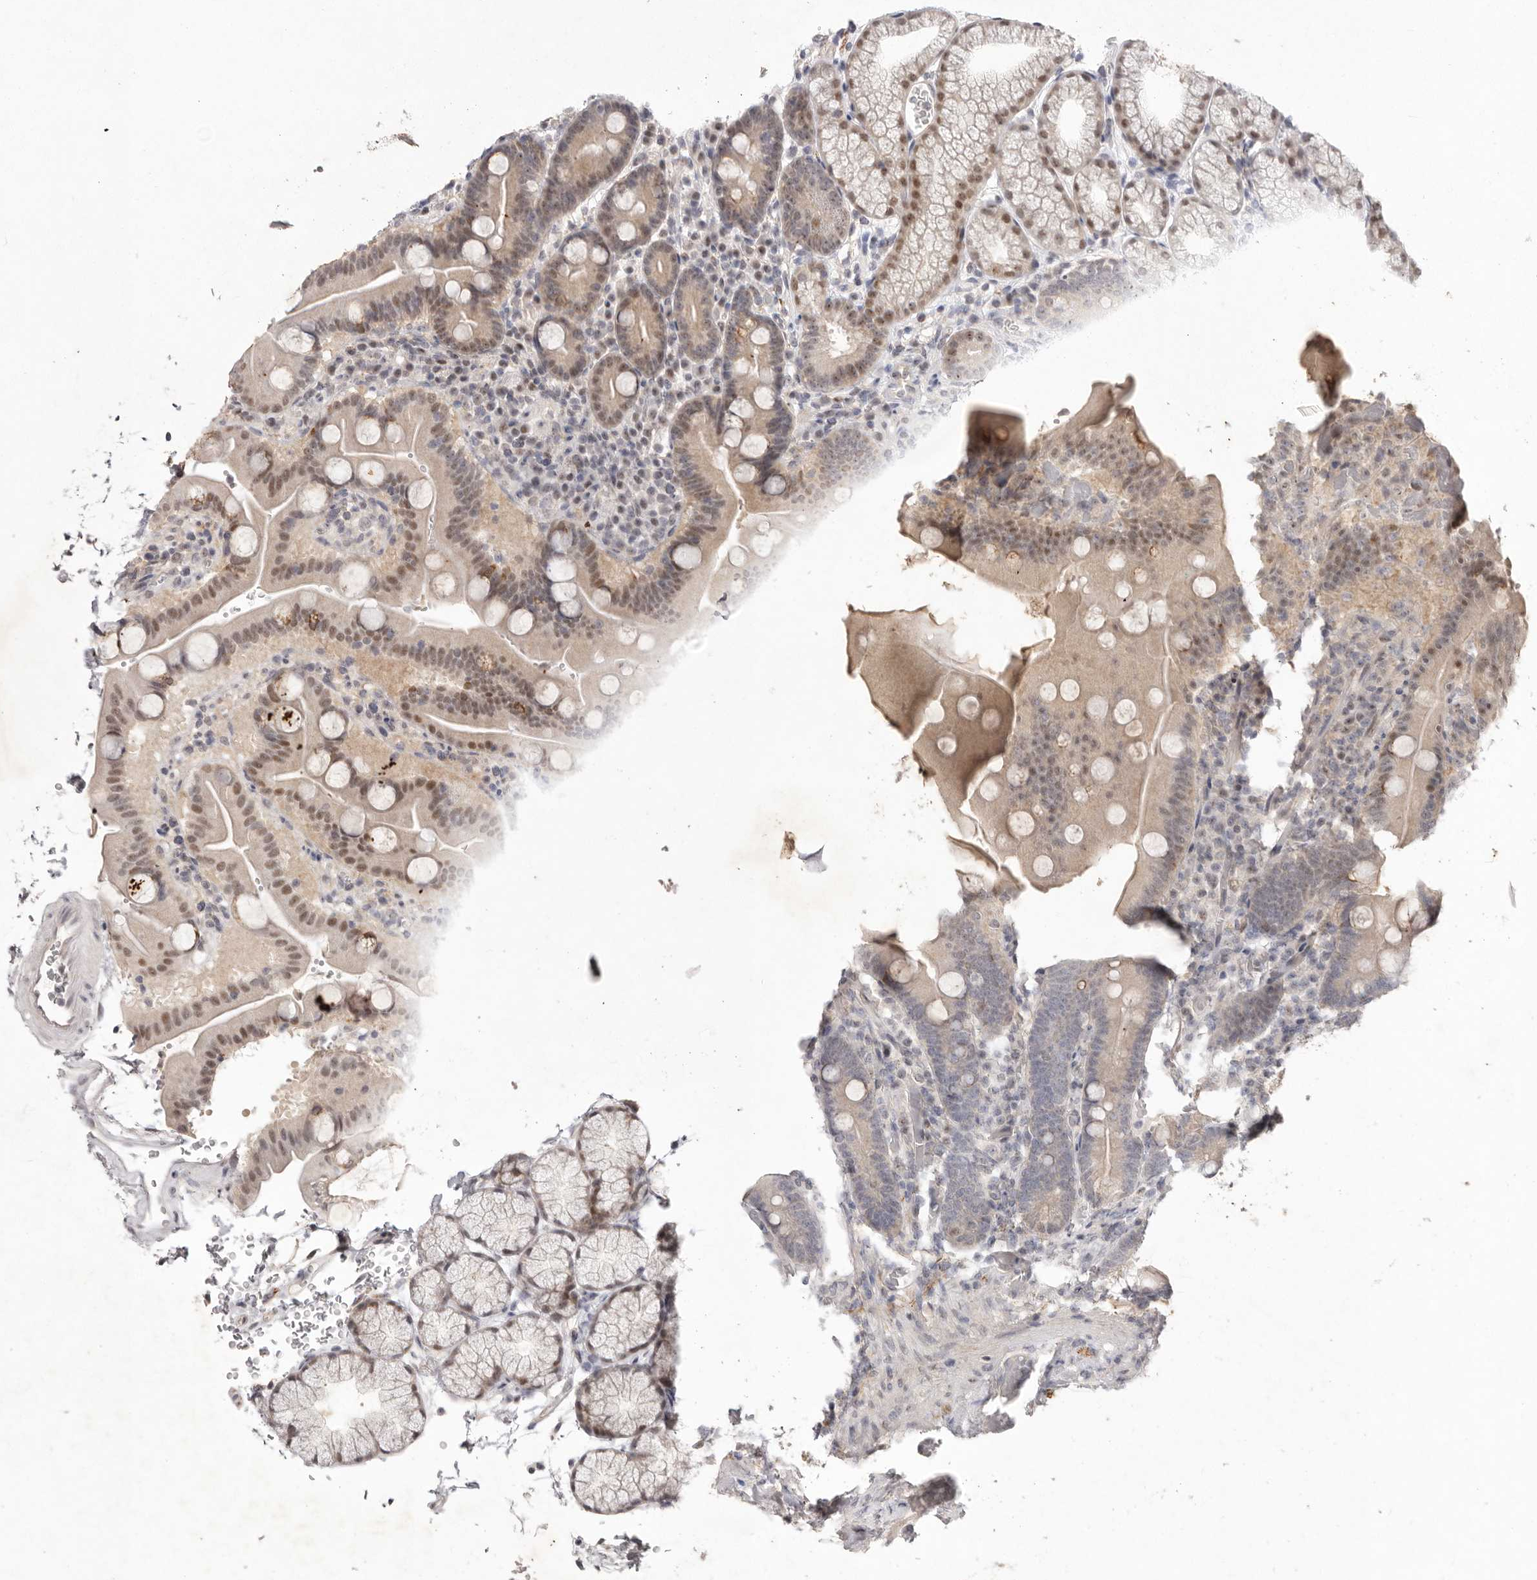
{"staining": {"intensity": "moderate", "quantity": "25%-75%", "location": "cytoplasmic/membranous,nuclear"}, "tissue": "duodenum", "cell_type": "Glandular cells", "image_type": "normal", "snomed": [{"axis": "morphology", "description": "Normal tissue, NOS"}, {"axis": "topography", "description": "Duodenum"}], "caption": "The micrograph demonstrates staining of benign duodenum, revealing moderate cytoplasmic/membranous,nuclear protein staining (brown color) within glandular cells.", "gene": "TADA1", "patient": {"sex": "male", "age": 54}}